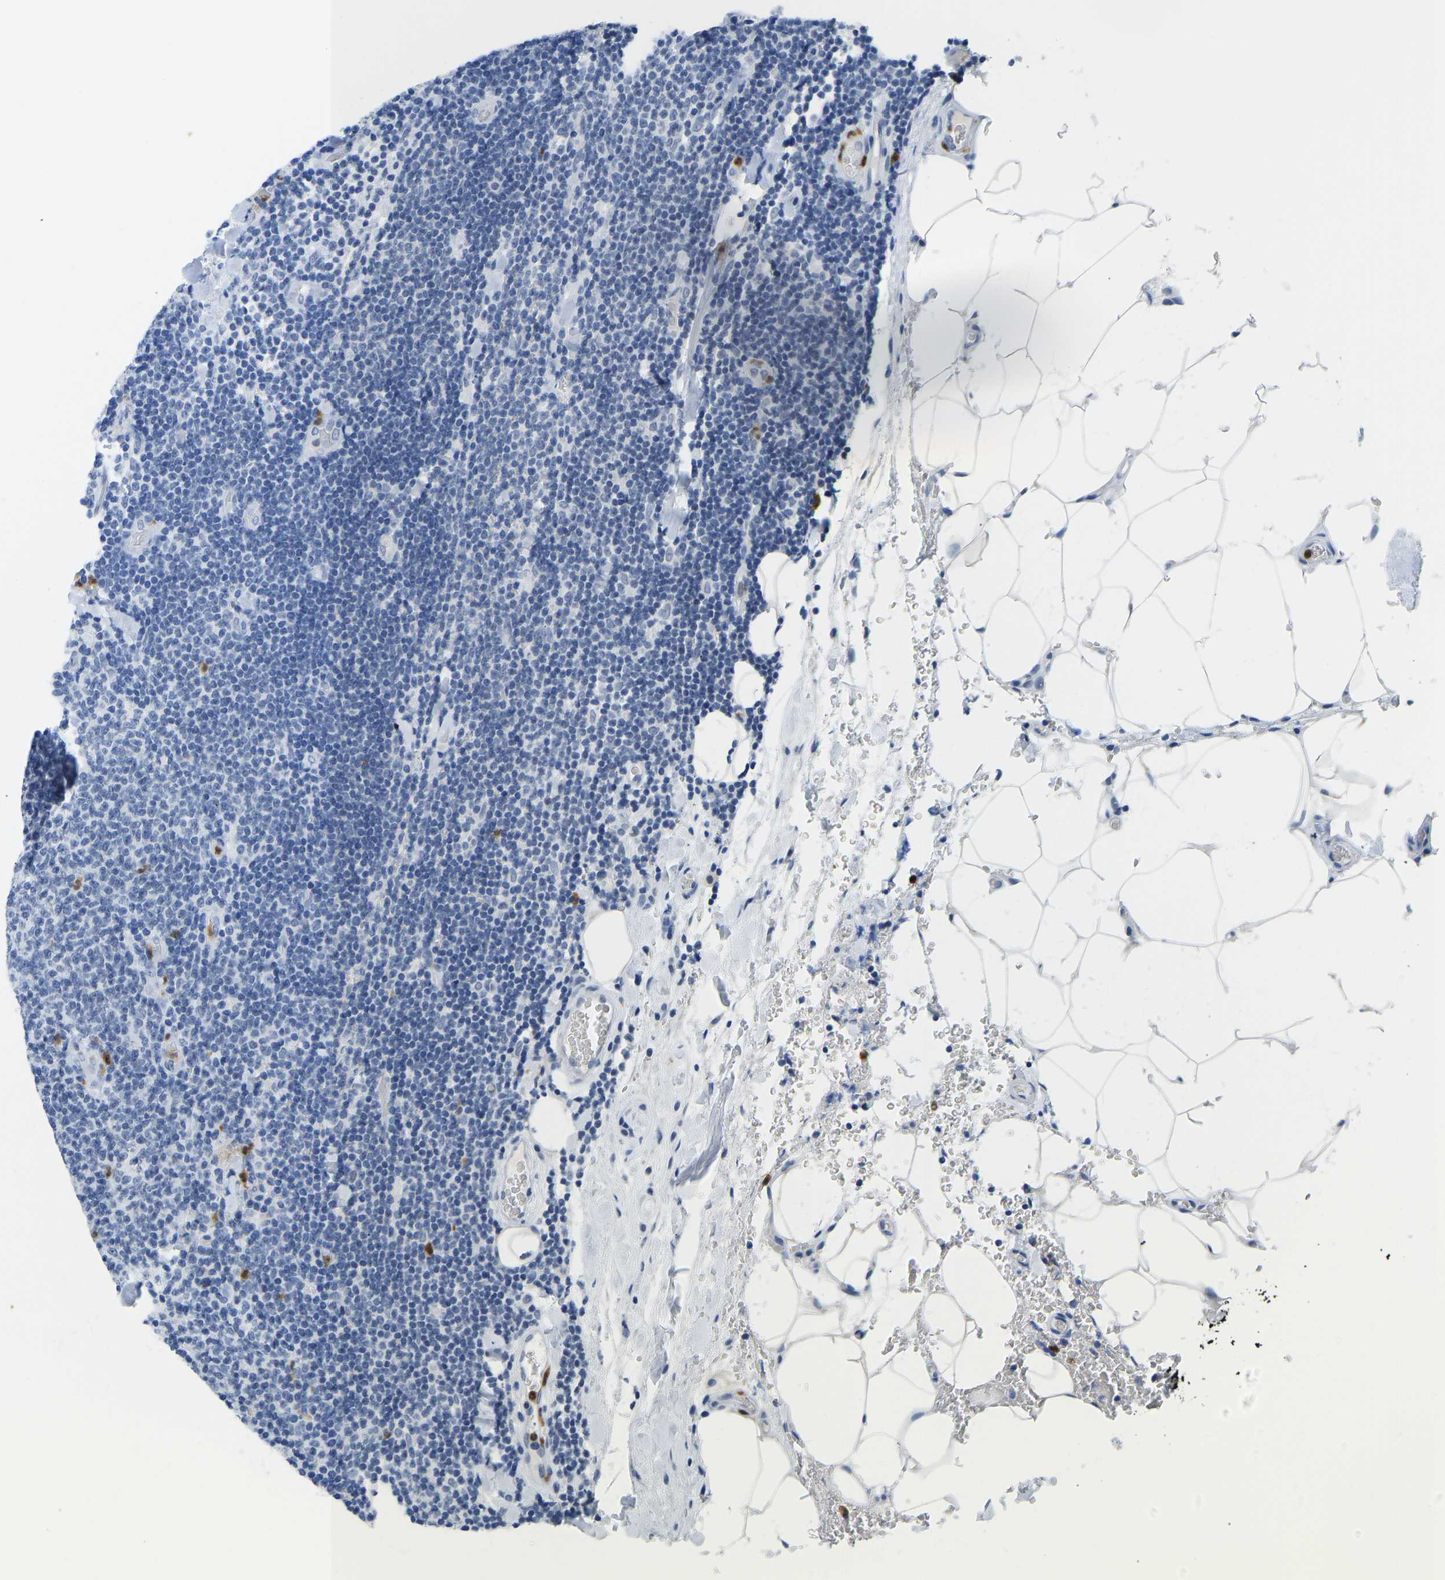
{"staining": {"intensity": "negative", "quantity": "none", "location": "none"}, "tissue": "lymphoma", "cell_type": "Tumor cells", "image_type": "cancer", "snomed": [{"axis": "morphology", "description": "Malignant lymphoma, non-Hodgkin's type, Low grade"}, {"axis": "topography", "description": "Lymph node"}], "caption": "IHC image of neoplastic tissue: lymphoma stained with DAB shows no significant protein expression in tumor cells. Brightfield microscopy of immunohistochemistry (IHC) stained with DAB (brown) and hematoxylin (blue), captured at high magnification.", "gene": "TXNDC2", "patient": {"sex": "male", "age": 66}}